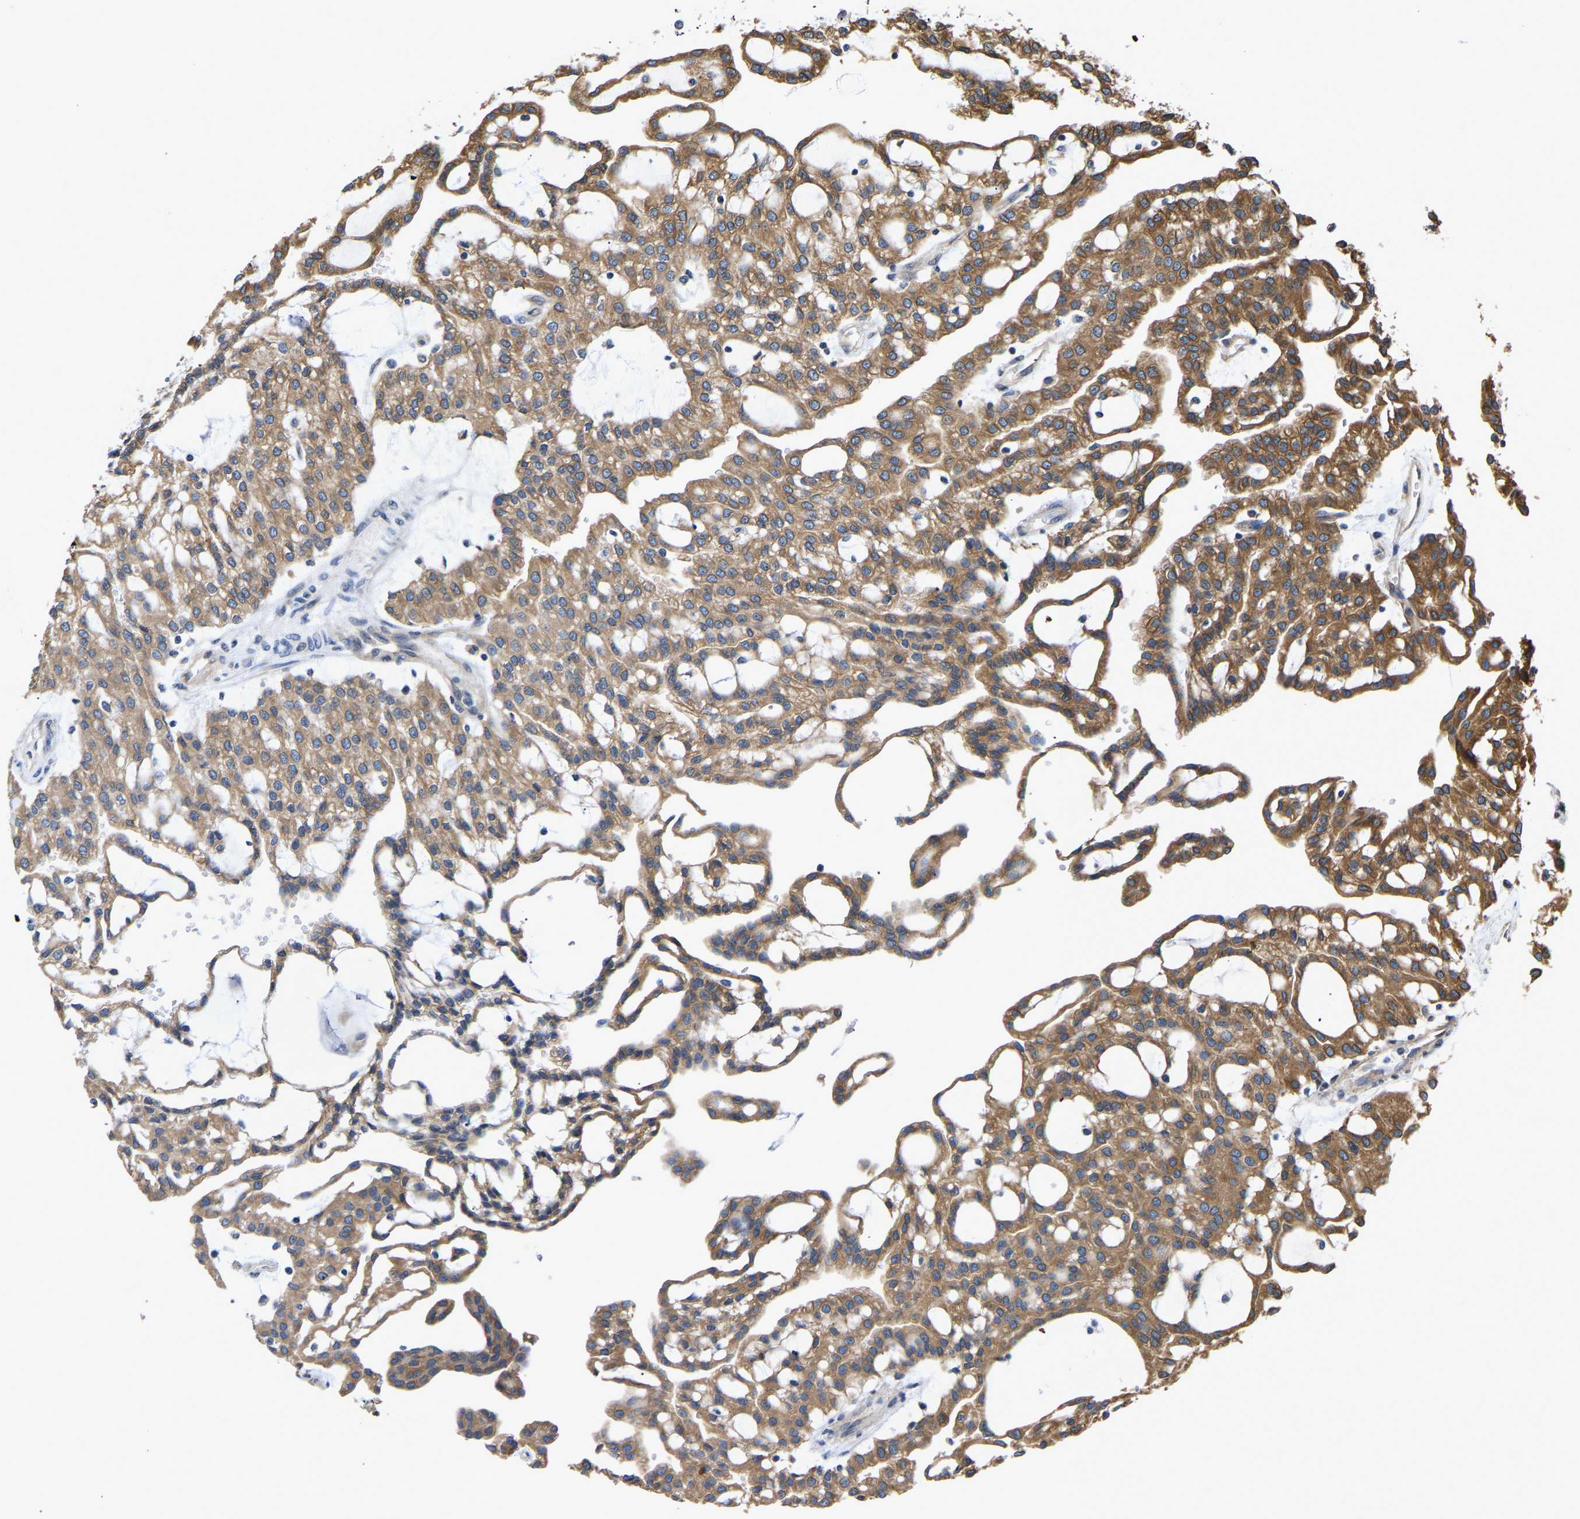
{"staining": {"intensity": "moderate", "quantity": ">75%", "location": "cytoplasmic/membranous"}, "tissue": "renal cancer", "cell_type": "Tumor cells", "image_type": "cancer", "snomed": [{"axis": "morphology", "description": "Adenocarcinoma, NOS"}, {"axis": "topography", "description": "Kidney"}], "caption": "Human adenocarcinoma (renal) stained for a protein (brown) demonstrates moderate cytoplasmic/membranous positive staining in approximately >75% of tumor cells.", "gene": "ARL6IP5", "patient": {"sex": "male", "age": 63}}